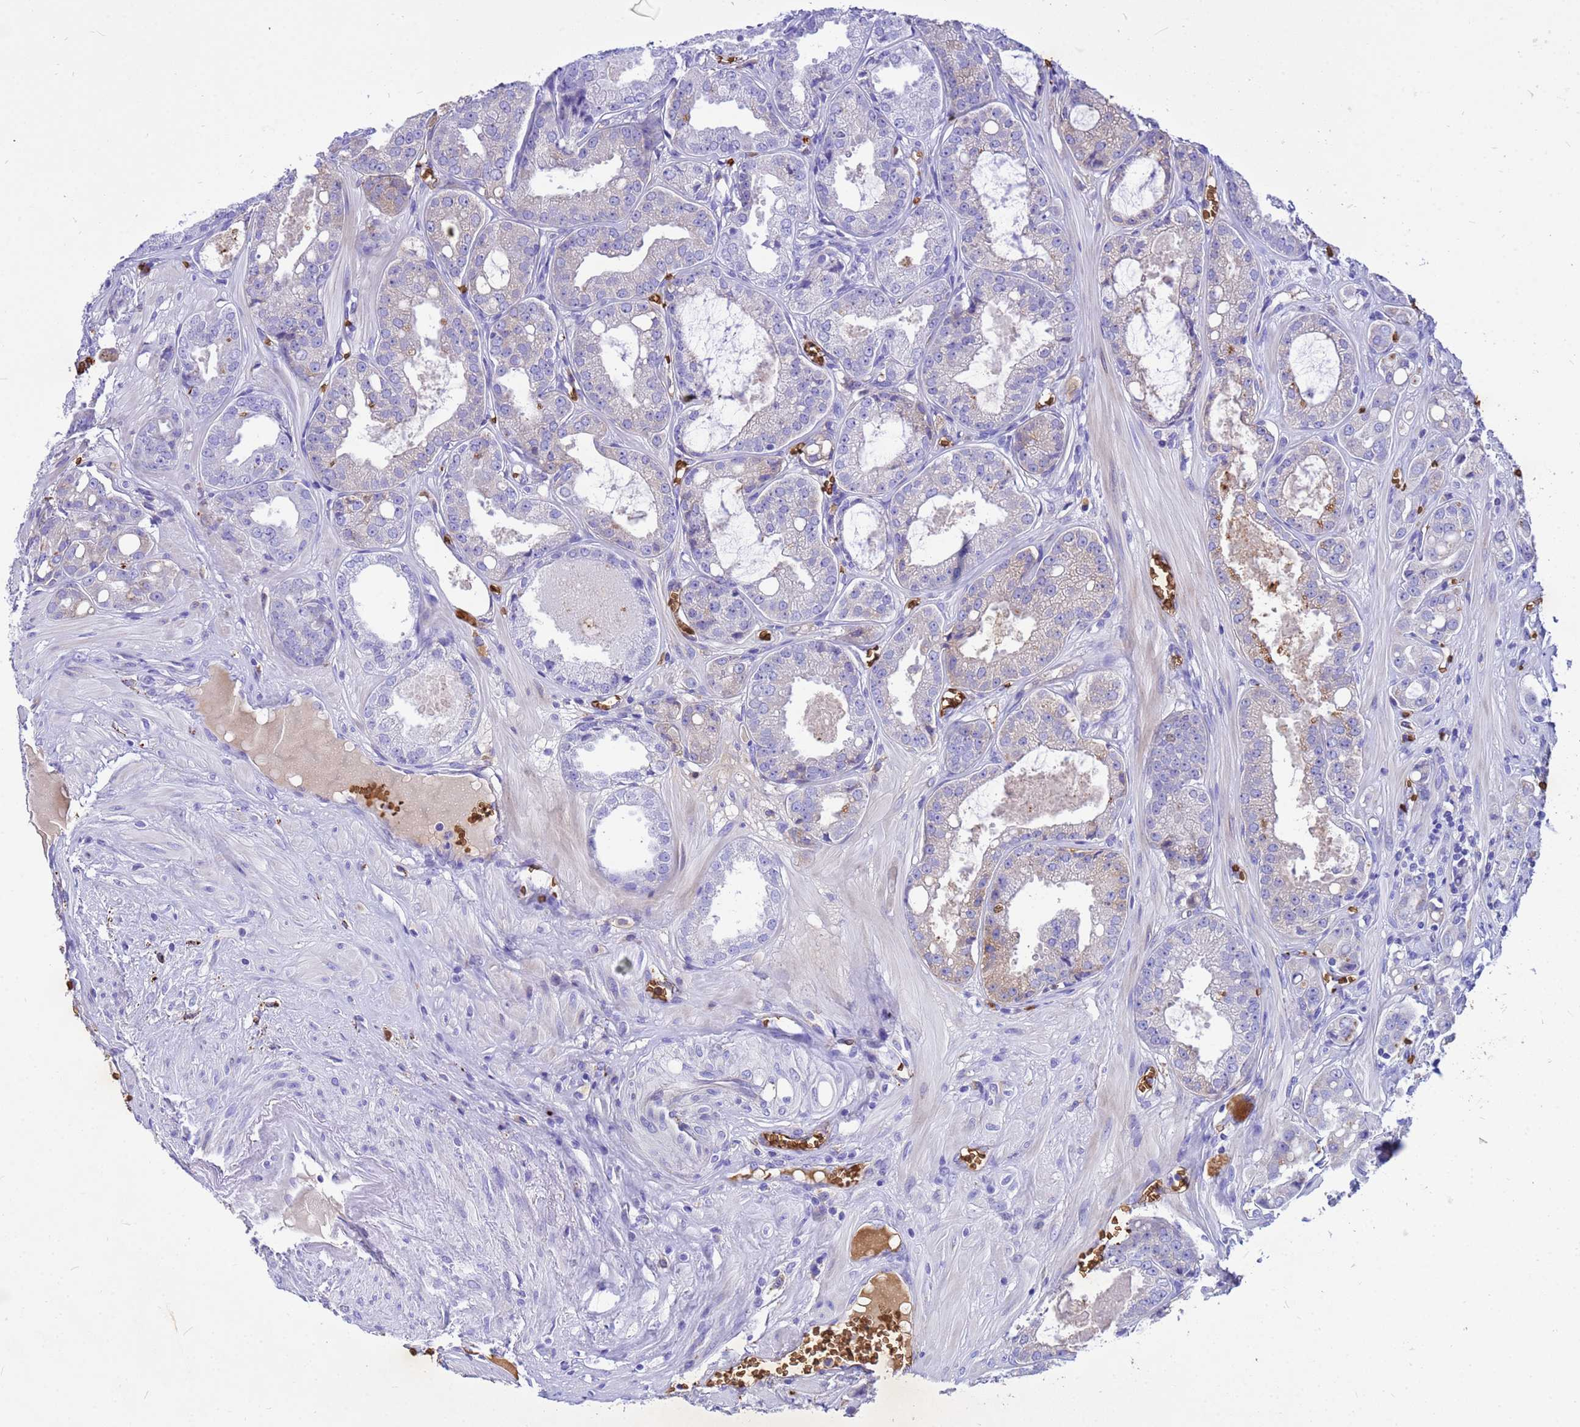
{"staining": {"intensity": "moderate", "quantity": "<25%", "location": "cytoplasmic/membranous"}, "tissue": "prostate cancer", "cell_type": "Tumor cells", "image_type": "cancer", "snomed": [{"axis": "morphology", "description": "Adenocarcinoma, High grade"}, {"axis": "topography", "description": "Prostate"}], "caption": "Adenocarcinoma (high-grade) (prostate) tissue shows moderate cytoplasmic/membranous positivity in about <25% of tumor cells, visualized by immunohistochemistry. (brown staining indicates protein expression, while blue staining denotes nuclei).", "gene": "HBA2", "patient": {"sex": "male", "age": 74}}